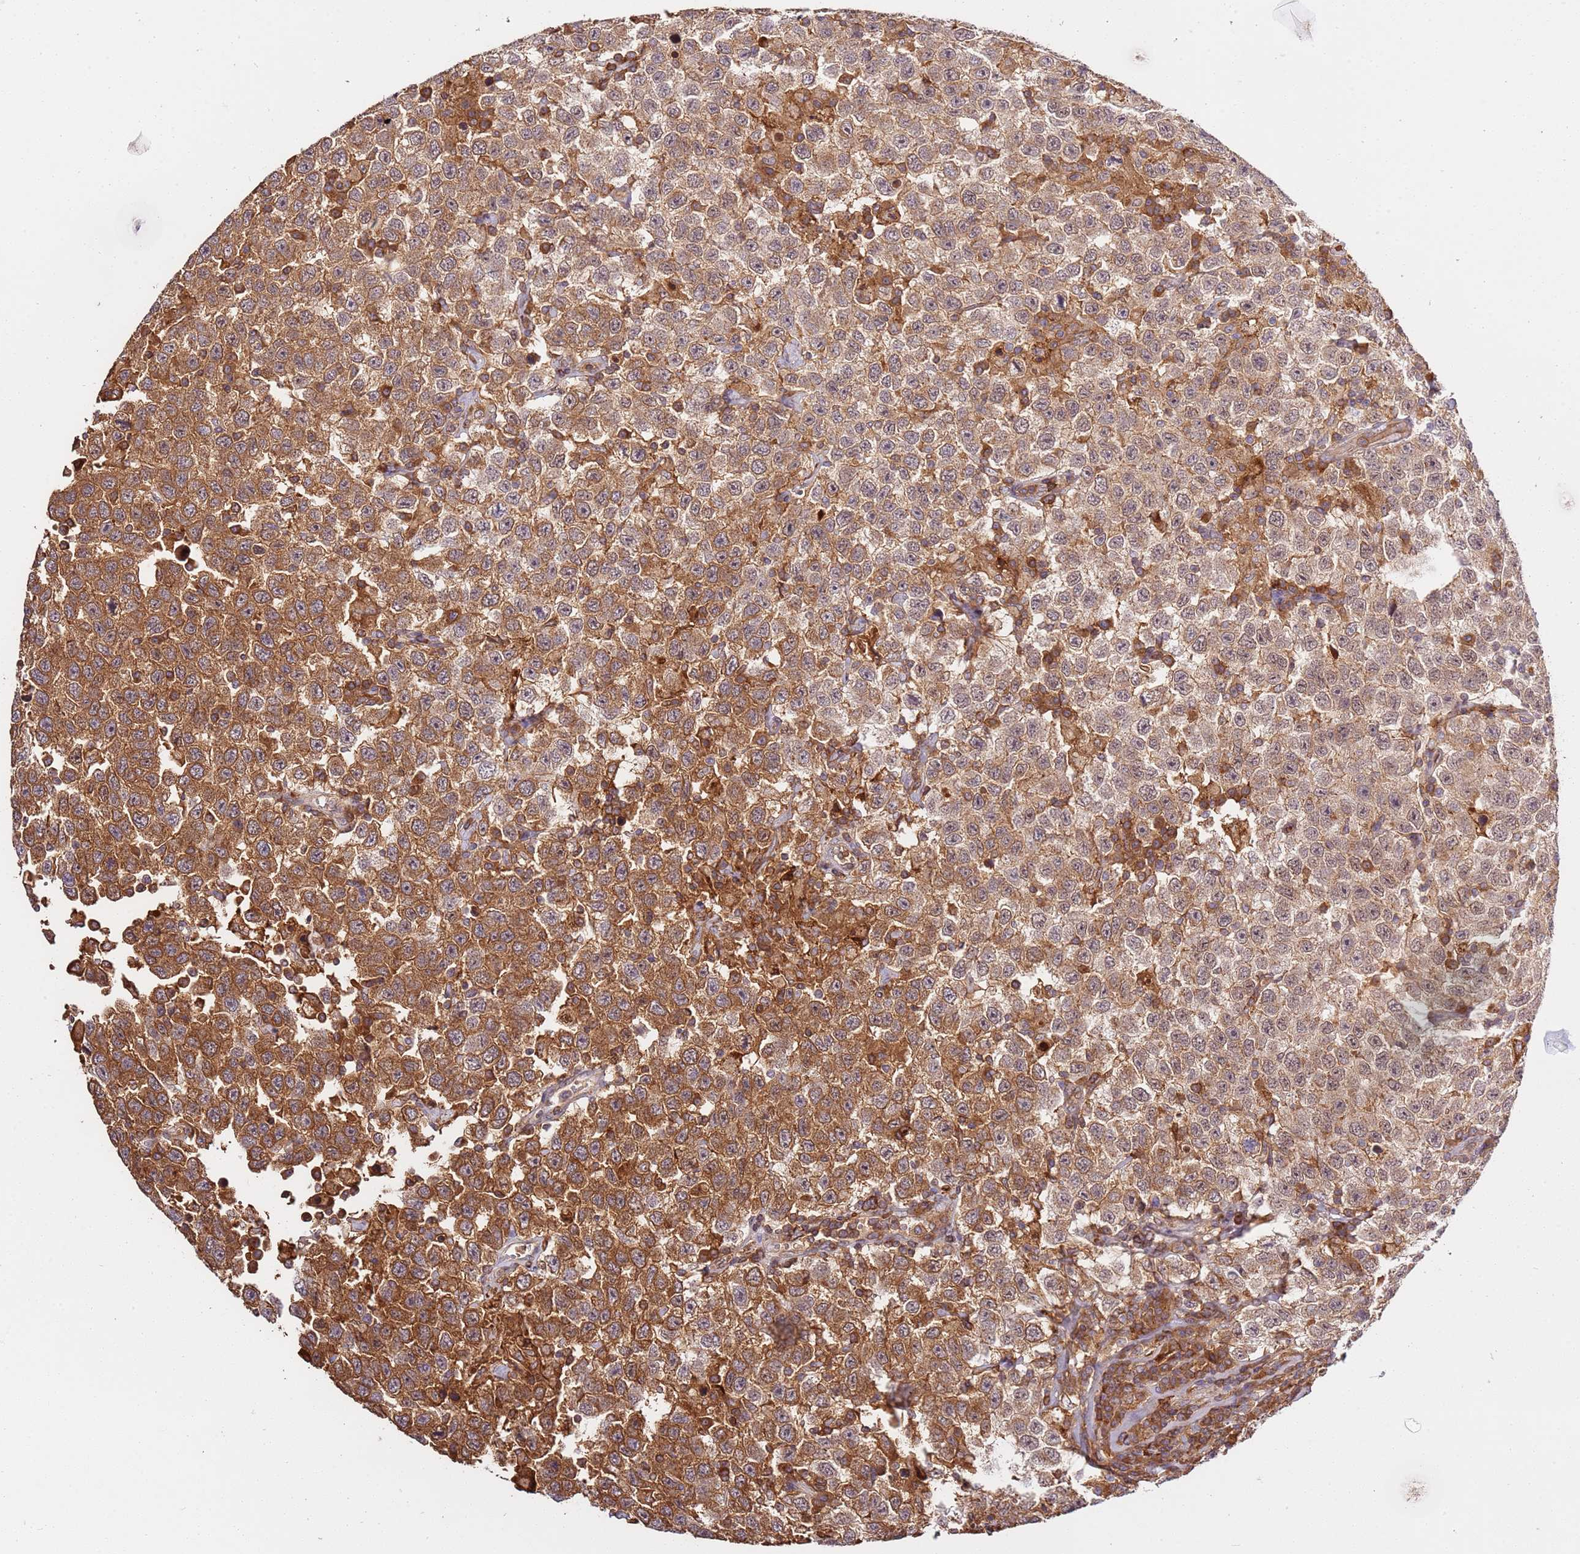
{"staining": {"intensity": "strong", "quantity": ">75%", "location": "cytoplasmic/membranous,nuclear"}, "tissue": "testis cancer", "cell_type": "Tumor cells", "image_type": "cancer", "snomed": [{"axis": "morphology", "description": "Seminoma, NOS"}, {"axis": "topography", "description": "Testis"}], "caption": "IHC of human testis cancer displays high levels of strong cytoplasmic/membranous and nuclear expression in approximately >75% of tumor cells. (DAB (3,3'-diaminobenzidine) = brown stain, brightfield microscopy at high magnification).", "gene": "ZNF624", "patient": {"sex": "male", "age": 41}}